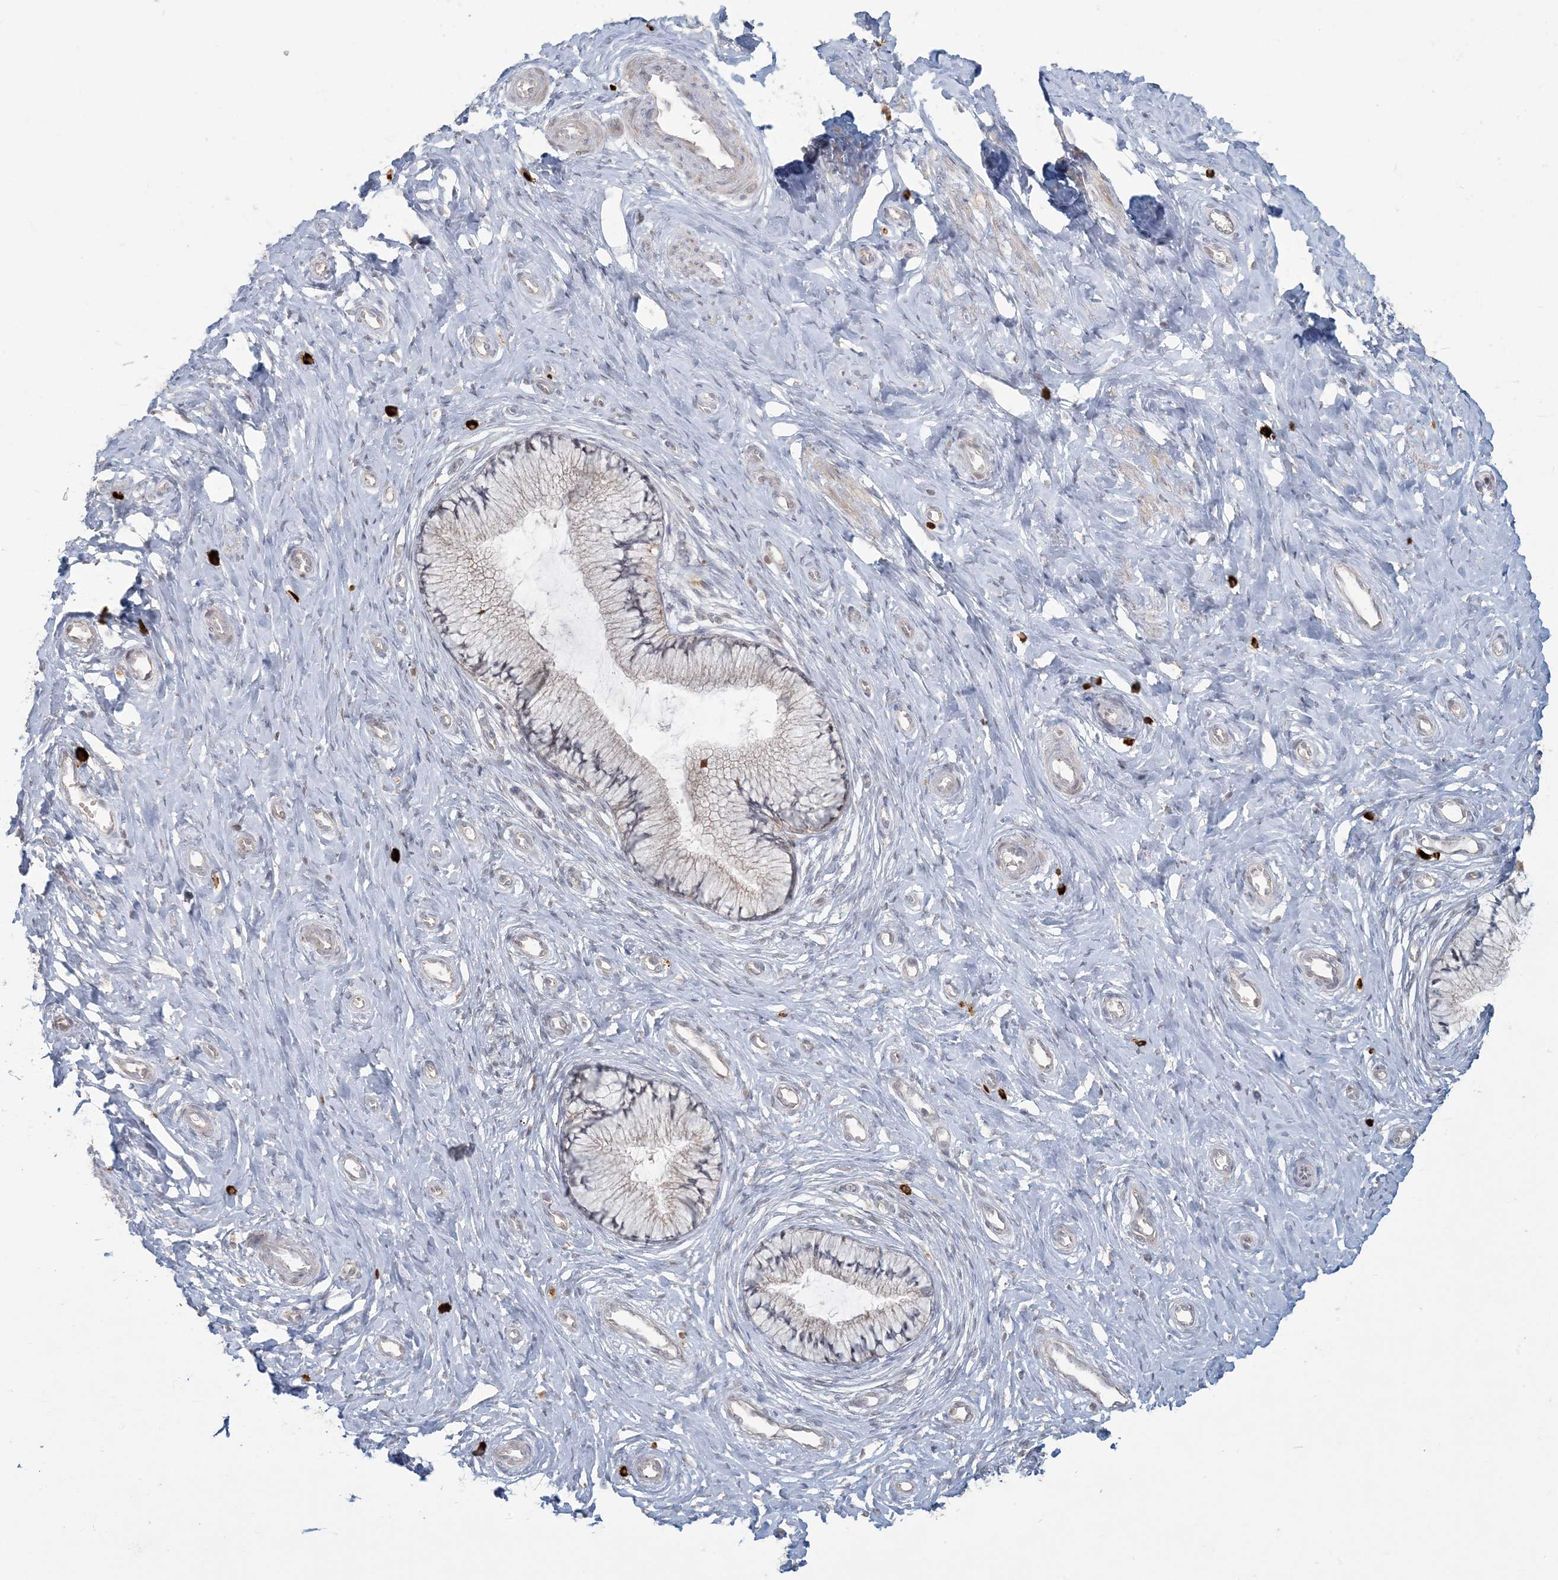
{"staining": {"intensity": "negative", "quantity": "none", "location": "none"}, "tissue": "cervix", "cell_type": "Glandular cells", "image_type": "normal", "snomed": [{"axis": "morphology", "description": "Normal tissue, NOS"}, {"axis": "topography", "description": "Cervix"}], "caption": "Immunohistochemistry (IHC) histopathology image of normal cervix: cervix stained with DAB (3,3'-diaminobenzidine) displays no significant protein staining in glandular cells.", "gene": "MCAT", "patient": {"sex": "female", "age": 36}}